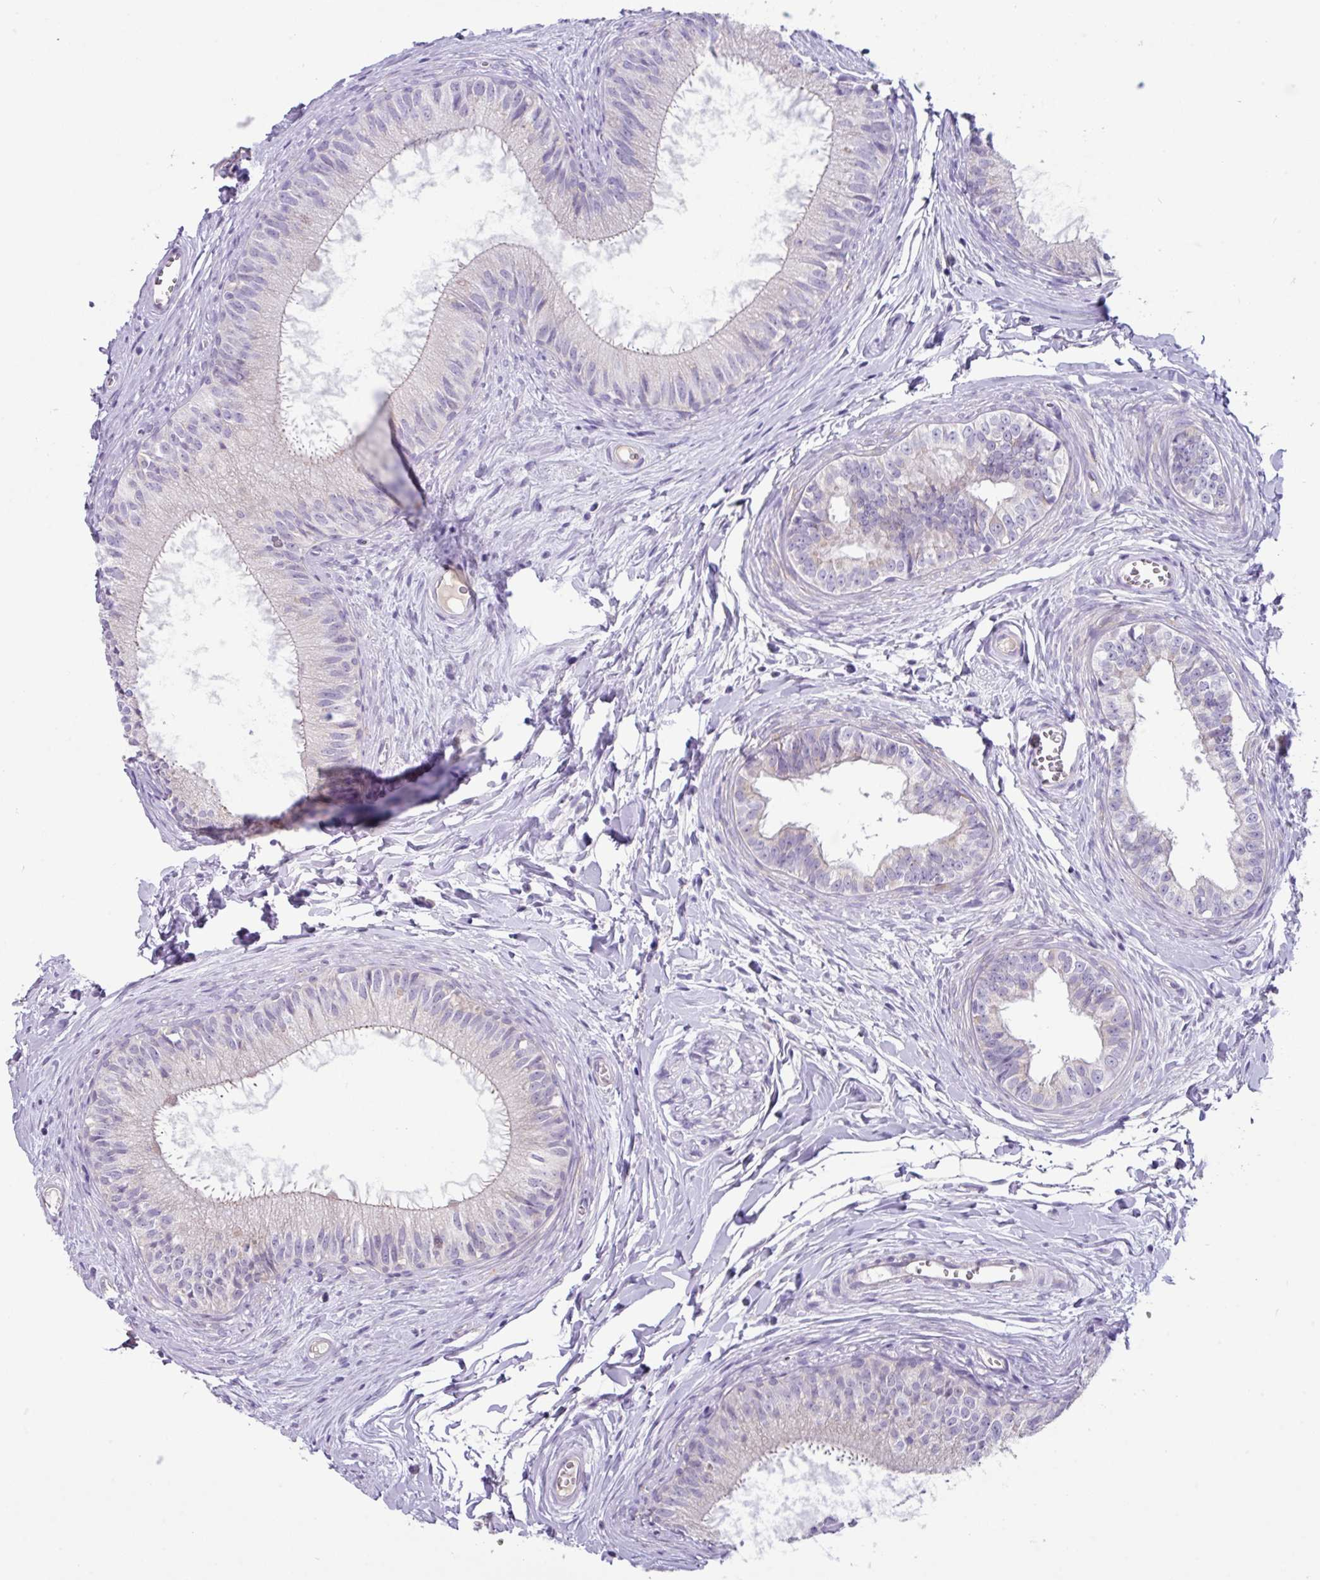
{"staining": {"intensity": "negative", "quantity": "none", "location": "none"}, "tissue": "epididymis", "cell_type": "Glandular cells", "image_type": "normal", "snomed": [{"axis": "morphology", "description": "Normal tissue, NOS"}, {"axis": "topography", "description": "Epididymis"}], "caption": "The photomicrograph exhibits no staining of glandular cells in unremarkable epididymis.", "gene": "ZNF524", "patient": {"sex": "male", "age": 25}}